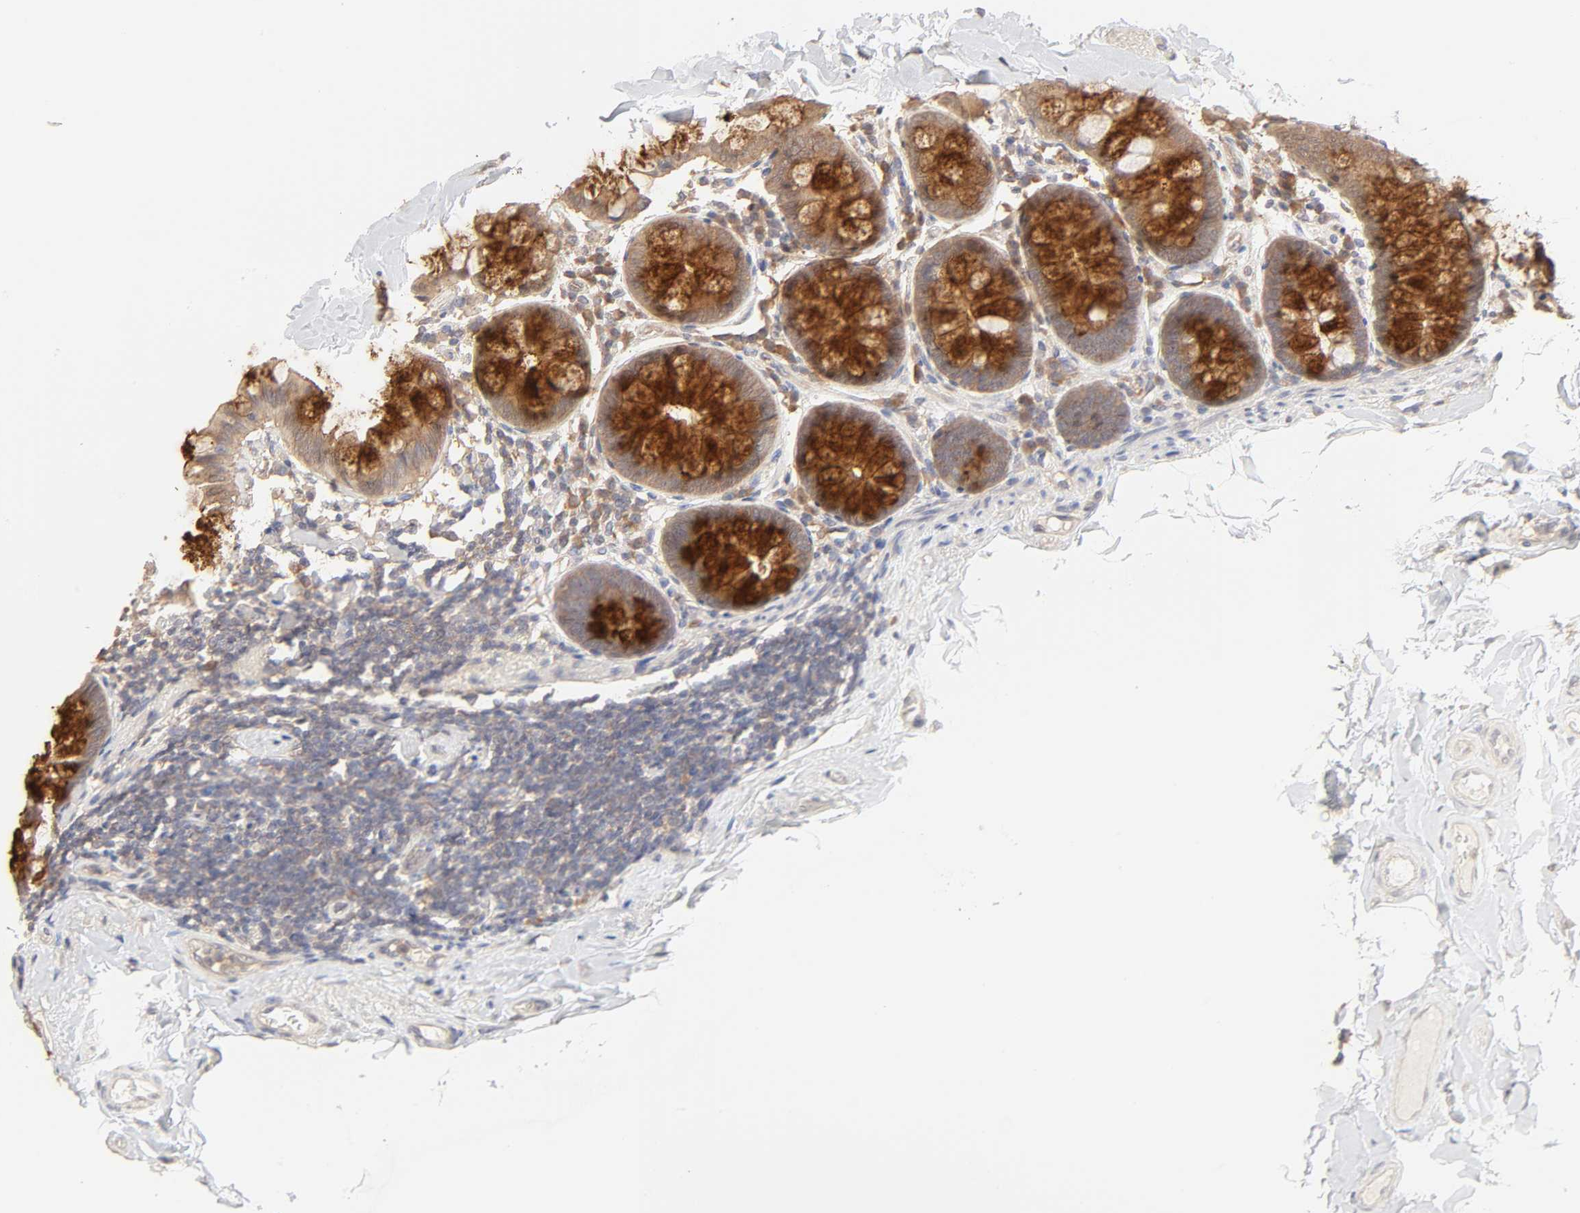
{"staining": {"intensity": "negative", "quantity": "none", "location": "none"}, "tissue": "colon", "cell_type": "Endothelial cells", "image_type": "normal", "snomed": [{"axis": "morphology", "description": "Normal tissue, NOS"}, {"axis": "topography", "description": "Colon"}], "caption": "High power microscopy photomicrograph of an immunohistochemistry image of benign colon, revealing no significant expression in endothelial cells.", "gene": "AP1G2", "patient": {"sex": "female", "age": 61}}